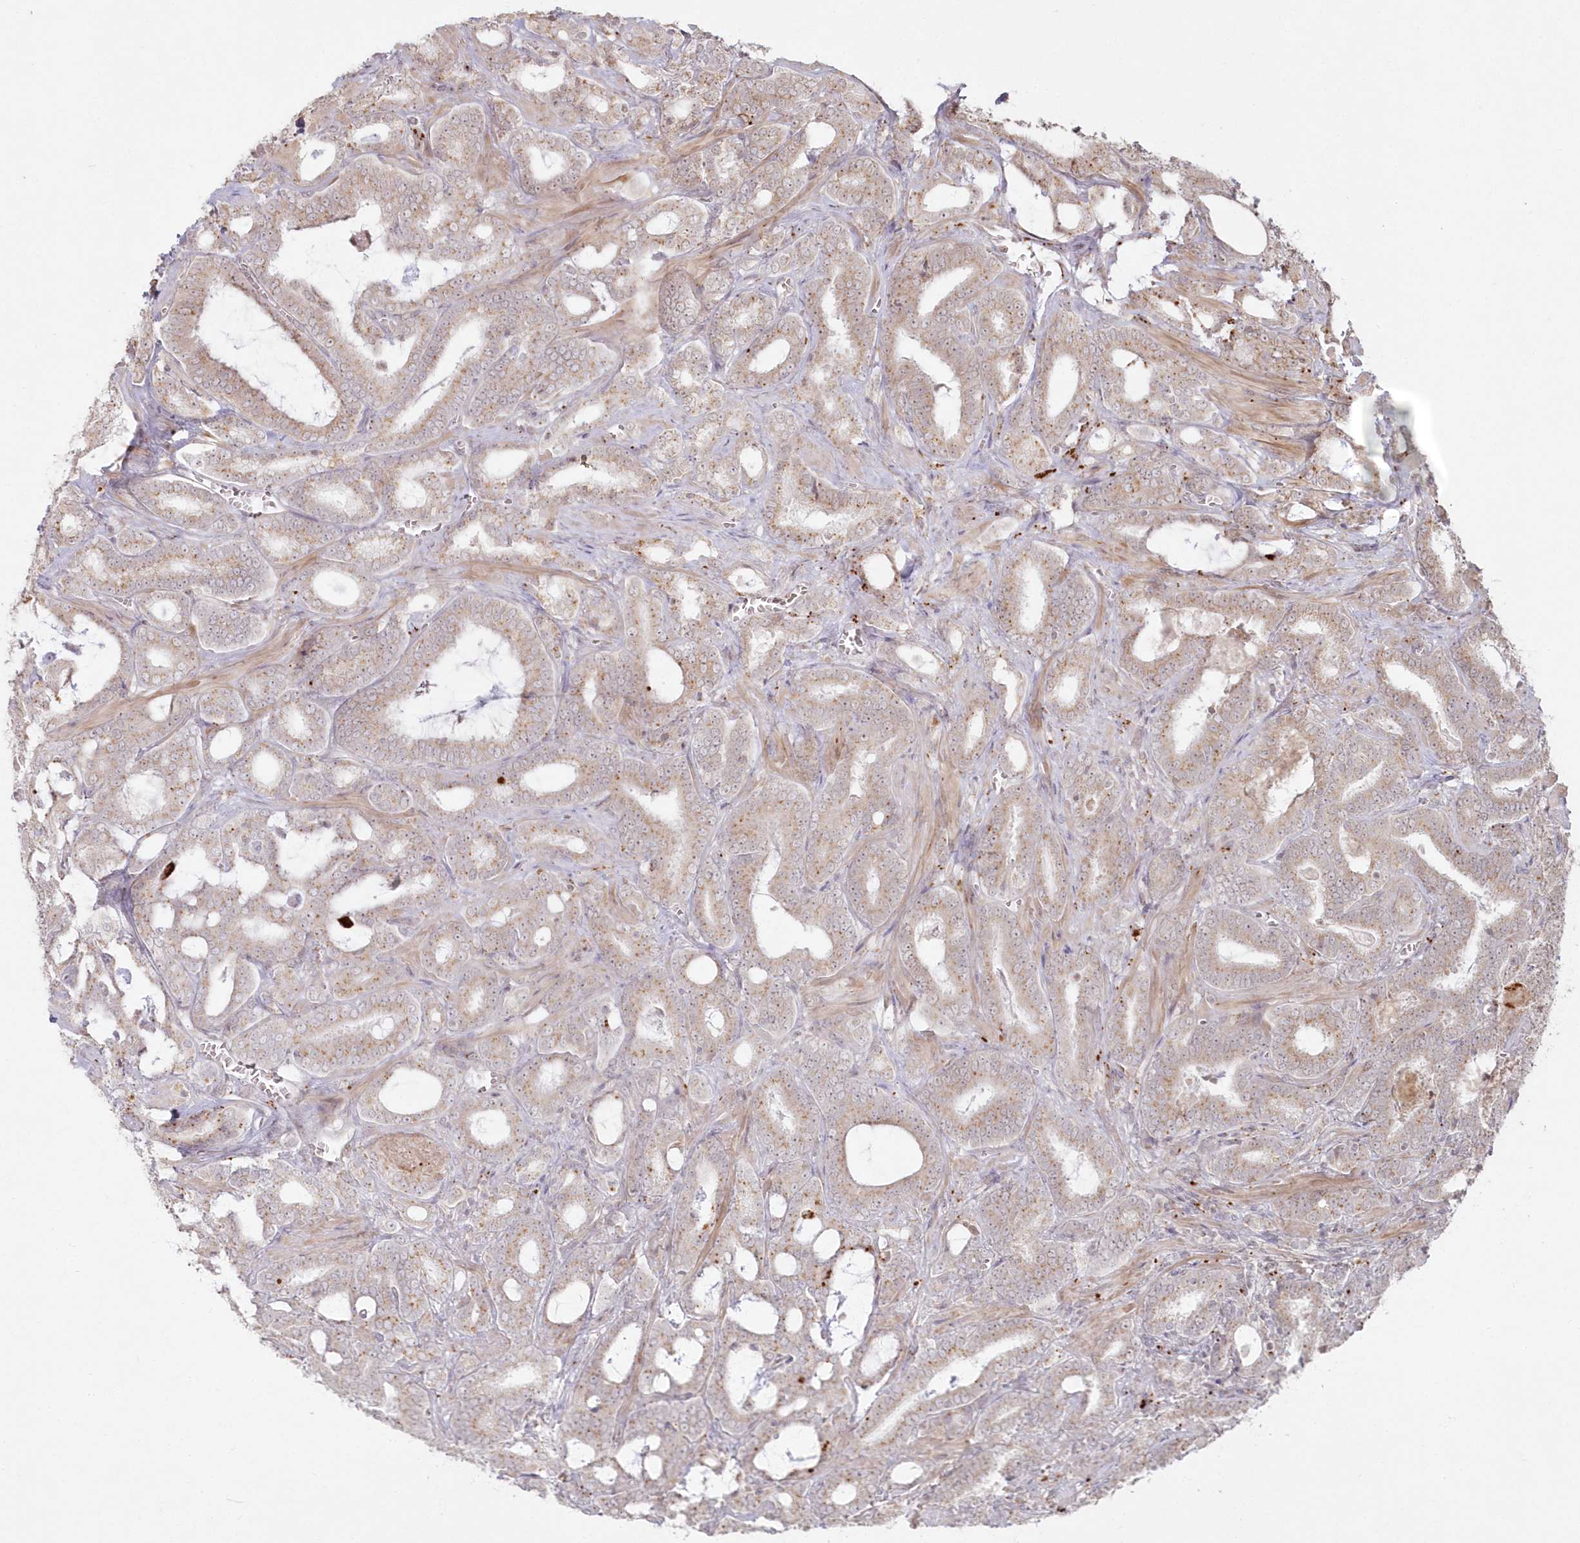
{"staining": {"intensity": "weak", "quantity": "25%-75%", "location": "cytoplasmic/membranous"}, "tissue": "prostate cancer", "cell_type": "Tumor cells", "image_type": "cancer", "snomed": [{"axis": "morphology", "description": "Adenocarcinoma, High grade"}, {"axis": "topography", "description": "Prostate and seminal vesicle, NOS"}], "caption": "Brown immunohistochemical staining in human high-grade adenocarcinoma (prostate) reveals weak cytoplasmic/membranous staining in approximately 25%-75% of tumor cells.", "gene": "ARSB", "patient": {"sex": "male", "age": 67}}